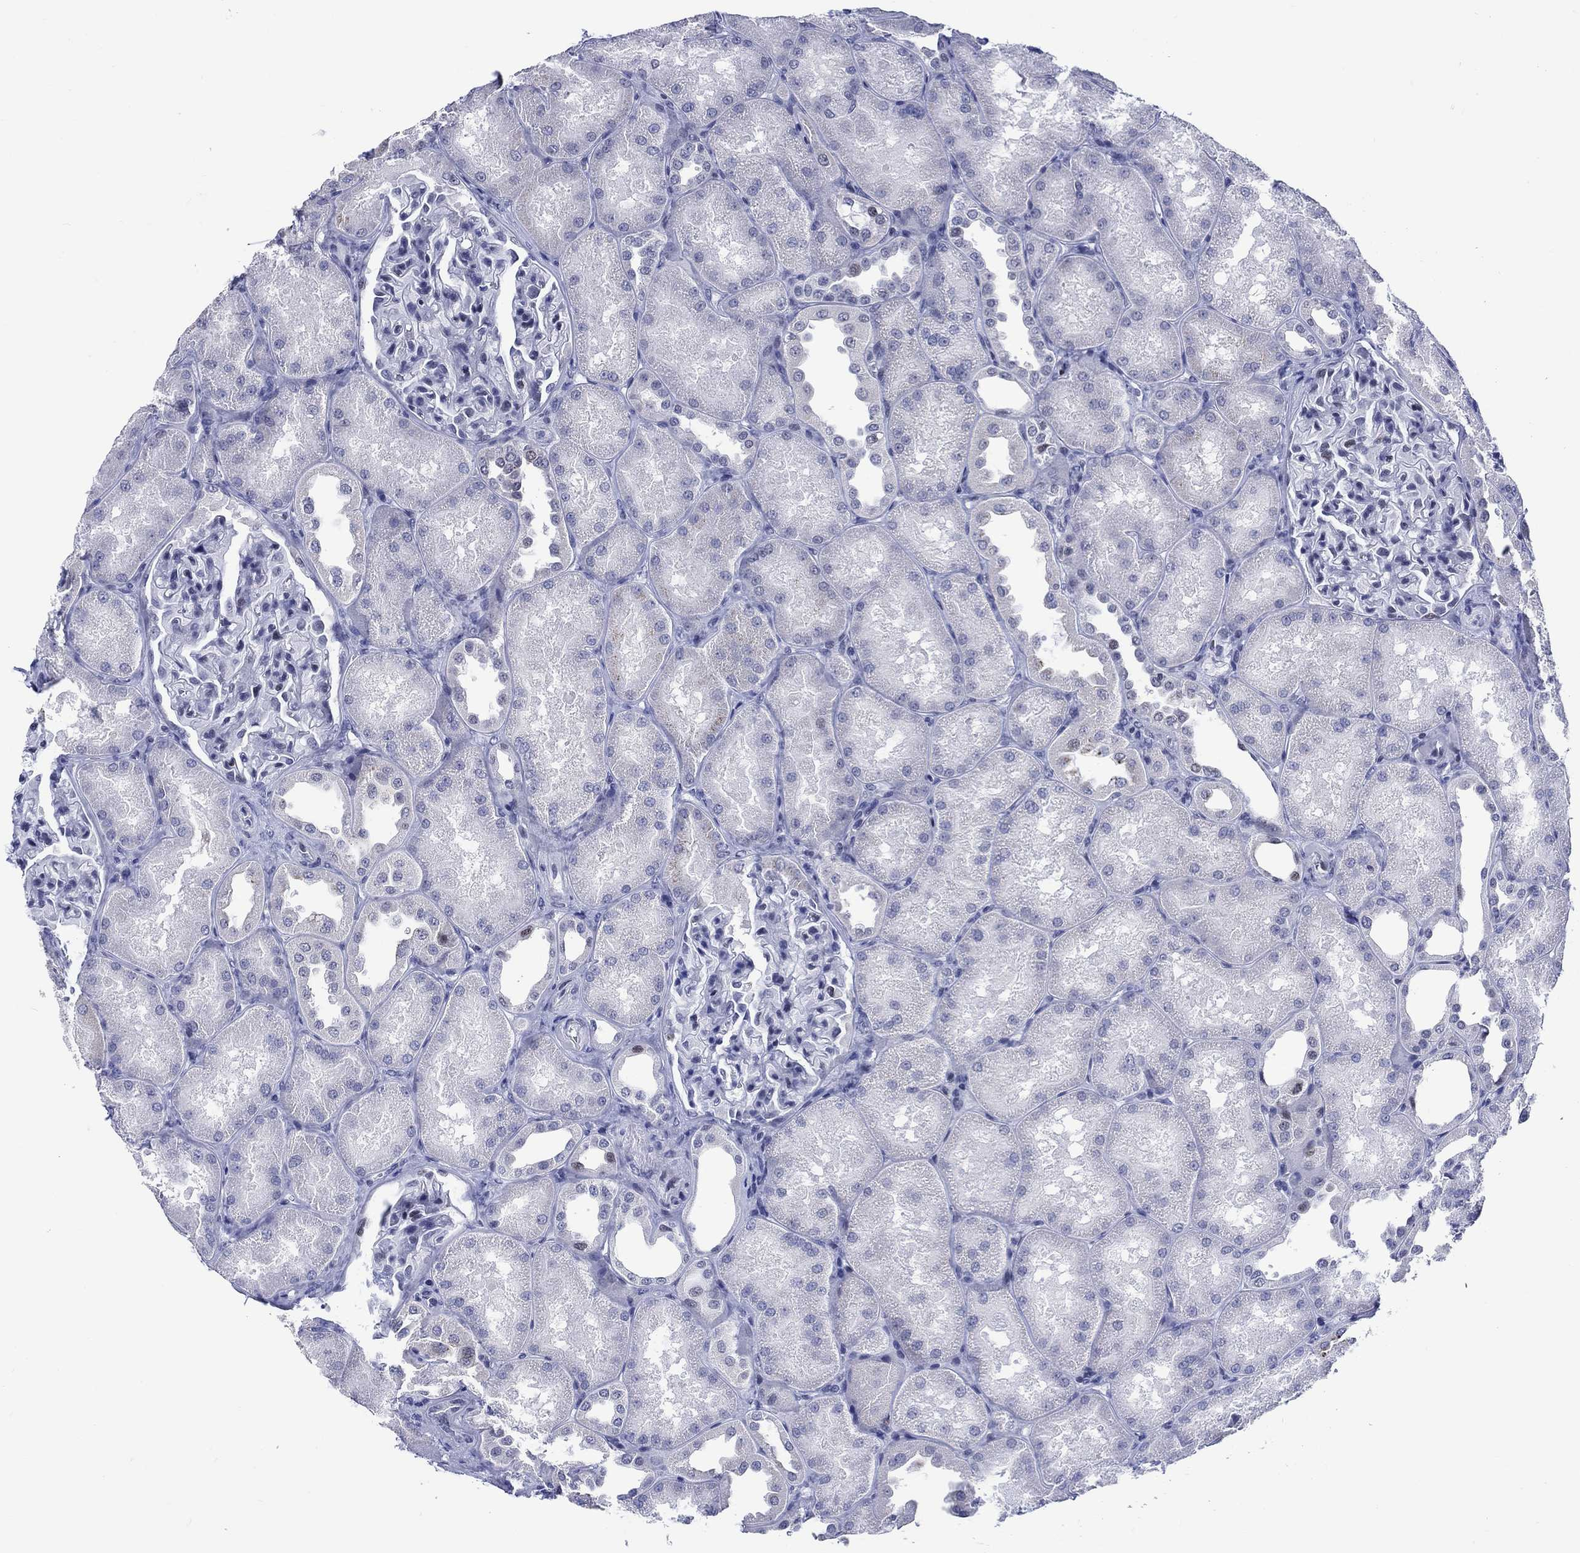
{"staining": {"intensity": "moderate", "quantity": "<25%", "location": "nuclear"}, "tissue": "kidney", "cell_type": "Cells in glomeruli", "image_type": "normal", "snomed": [{"axis": "morphology", "description": "Normal tissue, NOS"}, {"axis": "topography", "description": "Kidney"}], "caption": "A histopathology image of kidney stained for a protein shows moderate nuclear brown staining in cells in glomeruli. (DAB = brown stain, brightfield microscopy at high magnification).", "gene": "CDCA2", "patient": {"sex": "male", "age": 61}}